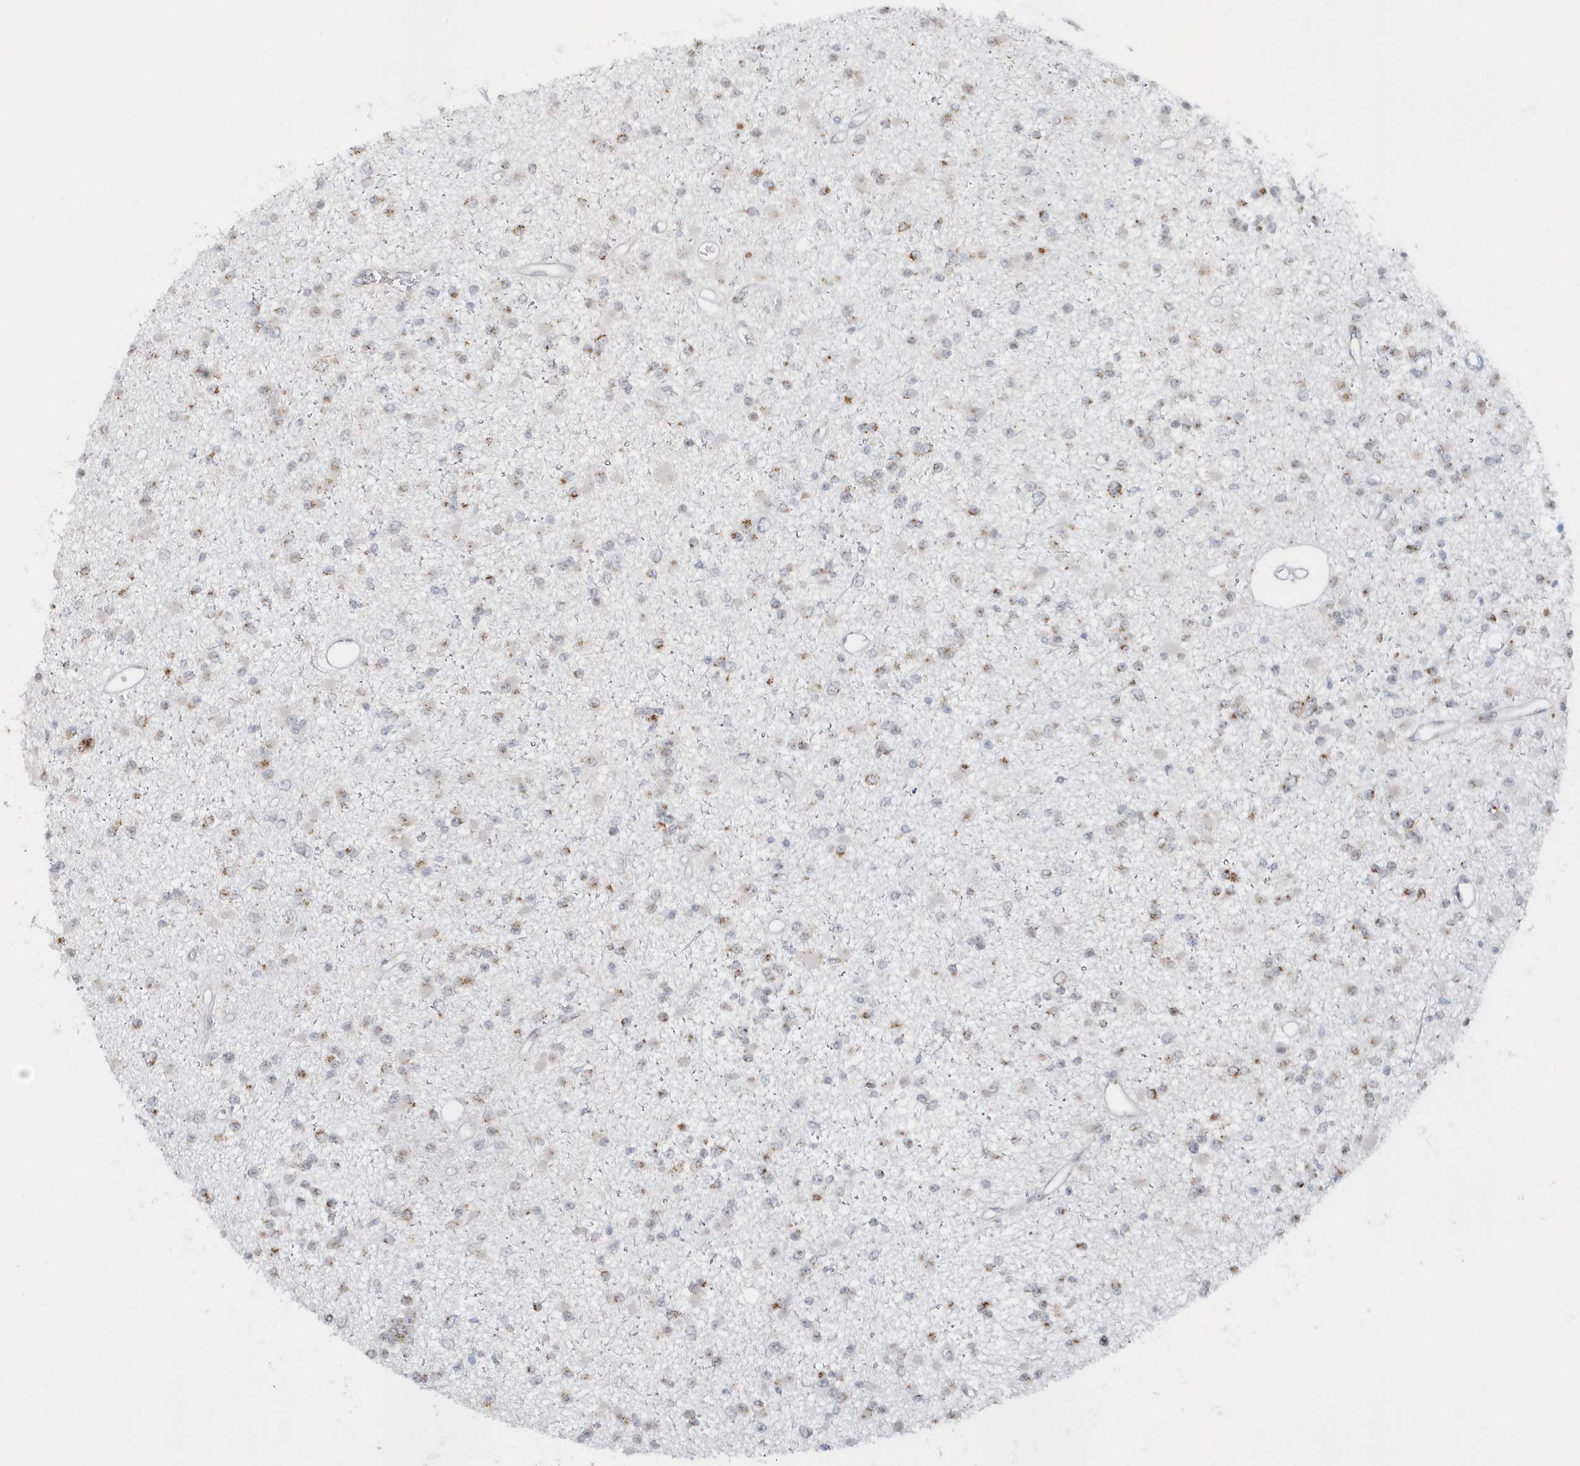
{"staining": {"intensity": "weak", "quantity": "<25%", "location": "cytoplasmic/membranous"}, "tissue": "glioma", "cell_type": "Tumor cells", "image_type": "cancer", "snomed": [{"axis": "morphology", "description": "Glioma, malignant, Low grade"}, {"axis": "topography", "description": "Brain"}], "caption": "Low-grade glioma (malignant) stained for a protein using immunohistochemistry displays no positivity tumor cells.", "gene": "DHFR", "patient": {"sex": "female", "age": 22}}